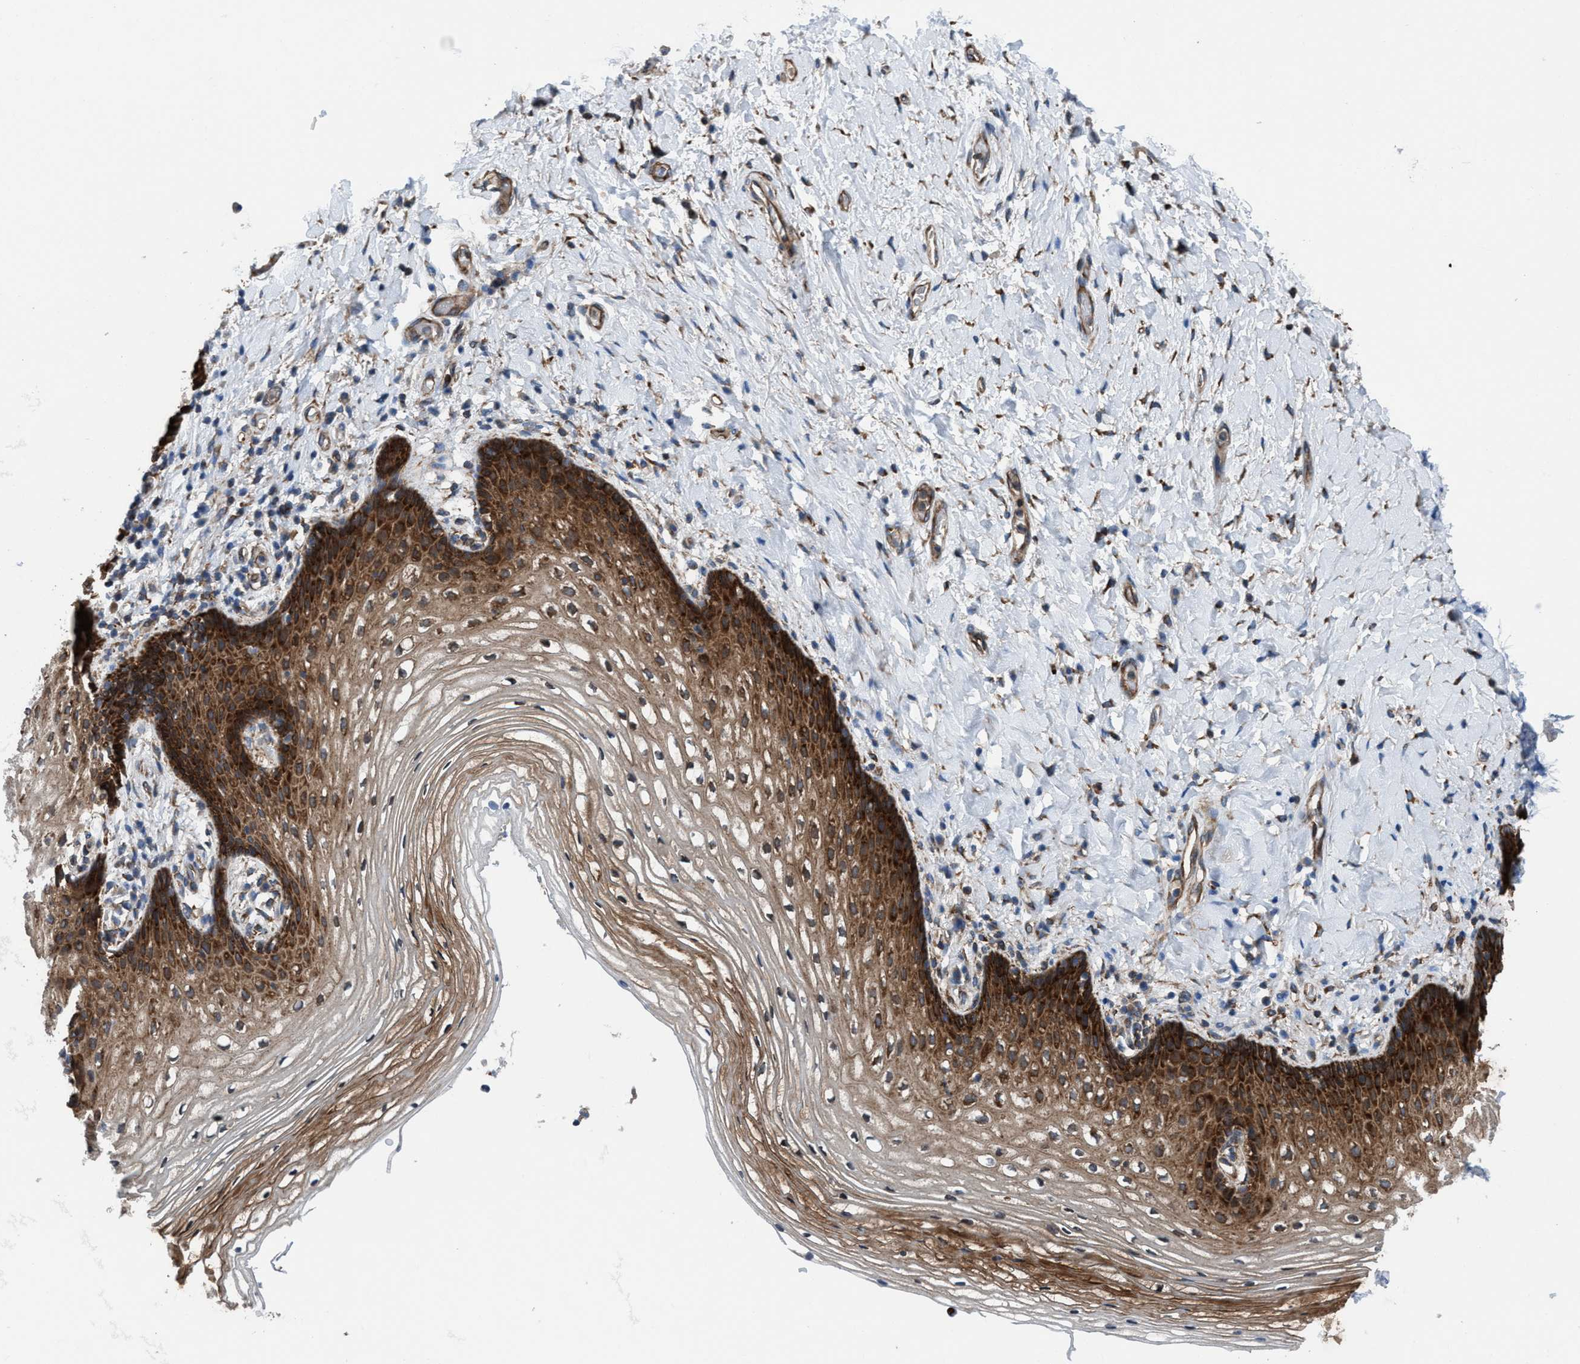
{"staining": {"intensity": "strong", "quantity": ">75%", "location": "cytoplasmic/membranous"}, "tissue": "vagina", "cell_type": "Squamous epithelial cells", "image_type": "normal", "snomed": [{"axis": "morphology", "description": "Normal tissue, NOS"}, {"axis": "topography", "description": "Vagina"}], "caption": "This histopathology image reveals immunohistochemistry staining of benign human vagina, with high strong cytoplasmic/membranous staining in approximately >75% of squamous epithelial cells.", "gene": "NMT1", "patient": {"sex": "female", "age": 60}}